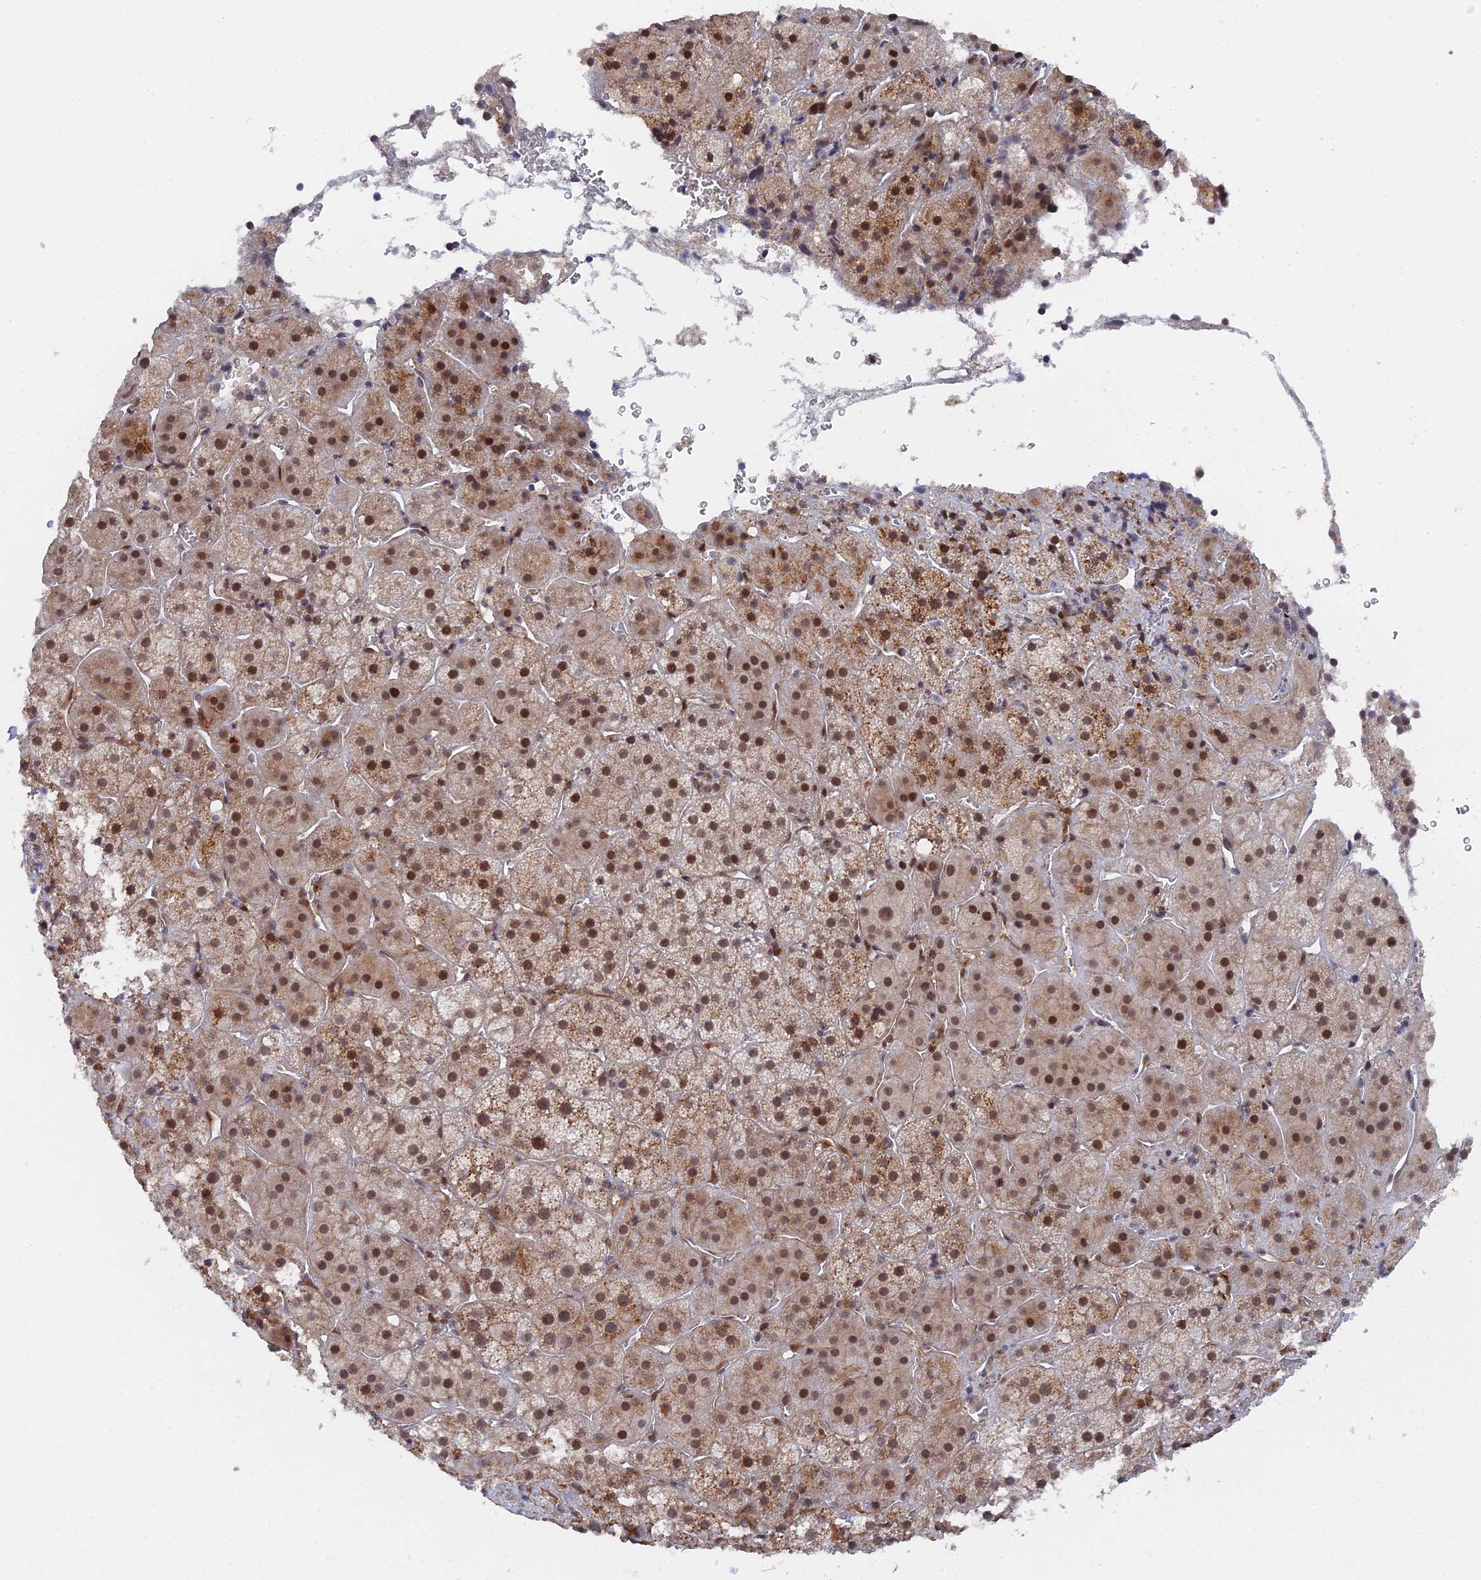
{"staining": {"intensity": "moderate", "quantity": "25%-75%", "location": "cytoplasmic/membranous,nuclear"}, "tissue": "adrenal gland", "cell_type": "Glandular cells", "image_type": "normal", "snomed": [{"axis": "morphology", "description": "Normal tissue, NOS"}, {"axis": "topography", "description": "Adrenal gland"}], "caption": "An IHC photomicrograph of unremarkable tissue is shown. Protein staining in brown labels moderate cytoplasmic/membranous,nuclear positivity in adrenal gland within glandular cells. Using DAB (3,3'-diaminobenzidine) (brown) and hematoxylin (blue) stains, captured at high magnification using brightfield microscopy.", "gene": "CCDC85A", "patient": {"sex": "female", "age": 44}}